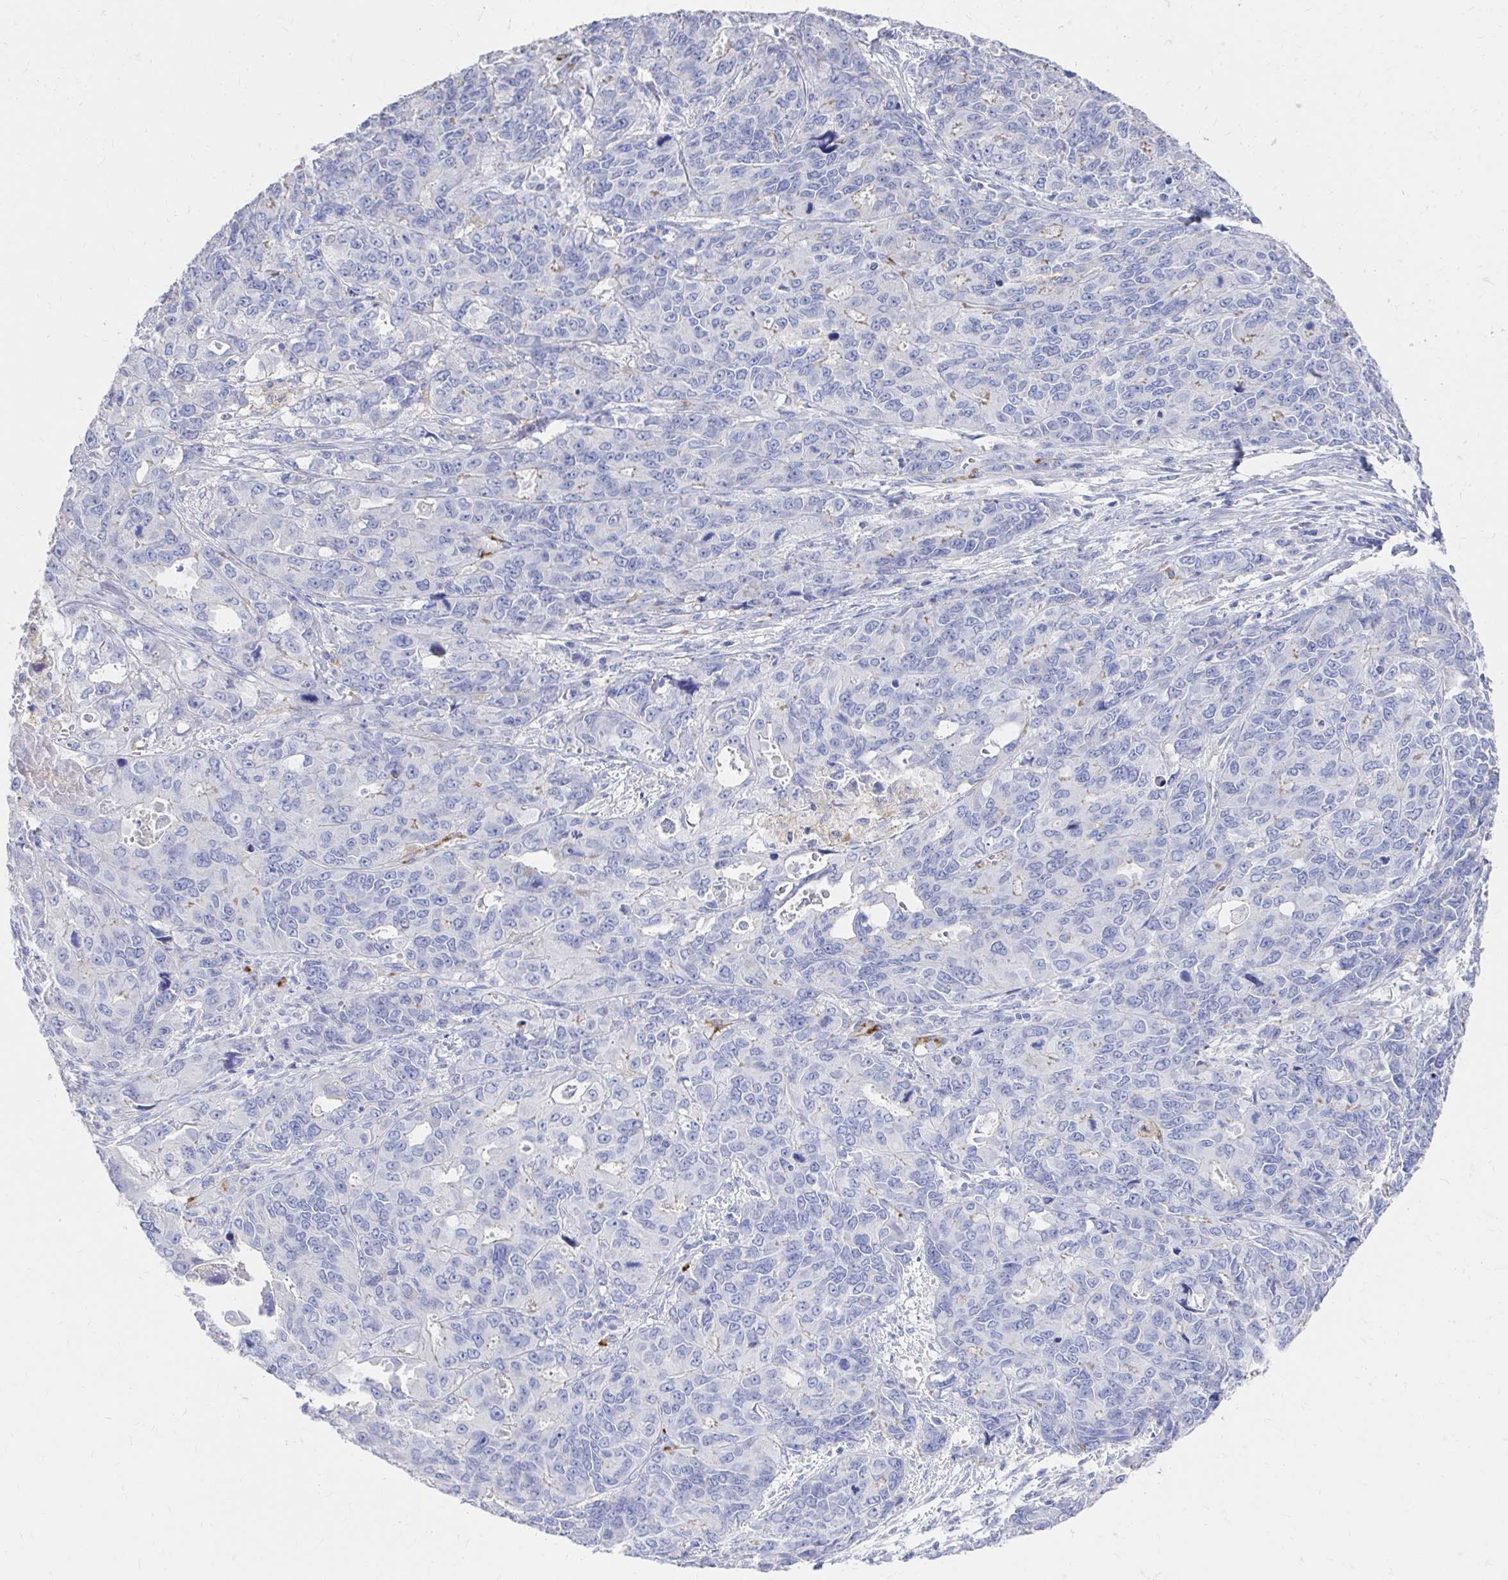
{"staining": {"intensity": "negative", "quantity": "none", "location": "none"}, "tissue": "endometrial cancer", "cell_type": "Tumor cells", "image_type": "cancer", "snomed": [{"axis": "morphology", "description": "Adenocarcinoma, NOS"}, {"axis": "topography", "description": "Uterus"}], "caption": "Immunohistochemistry photomicrograph of neoplastic tissue: endometrial adenocarcinoma stained with DAB exhibits no significant protein positivity in tumor cells.", "gene": "LAMC3", "patient": {"sex": "female", "age": 79}}